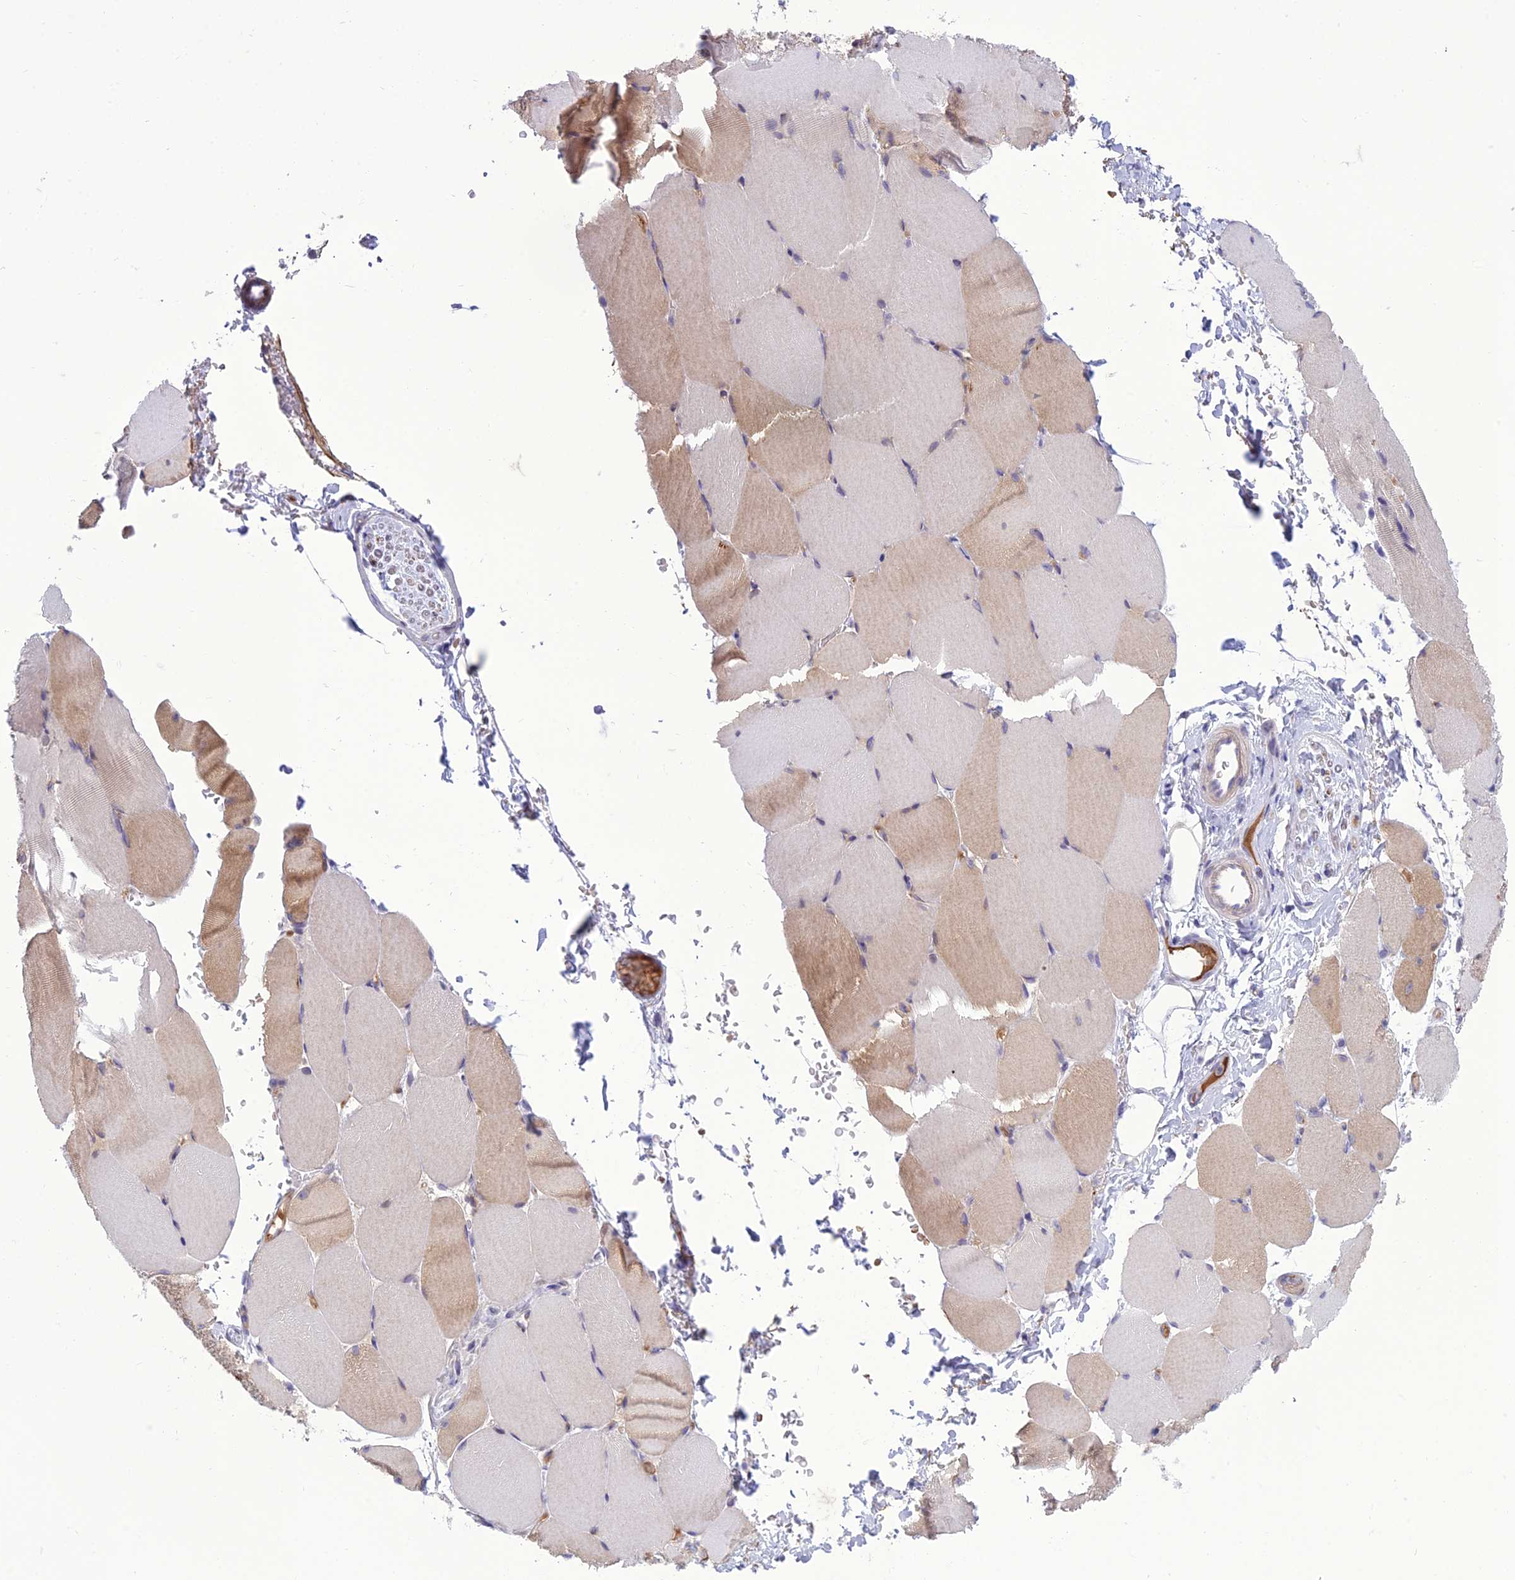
{"staining": {"intensity": "strong", "quantity": "<25%", "location": "cytoplasmic/membranous"}, "tissue": "skeletal muscle", "cell_type": "Myocytes", "image_type": "normal", "snomed": [{"axis": "morphology", "description": "Normal tissue, NOS"}, {"axis": "topography", "description": "Skeletal muscle"}, {"axis": "topography", "description": "Parathyroid gland"}], "caption": "A high-resolution histopathology image shows immunohistochemistry staining of normal skeletal muscle, which displays strong cytoplasmic/membranous positivity in approximately <25% of myocytes.", "gene": "ANKS4B", "patient": {"sex": "female", "age": 37}}